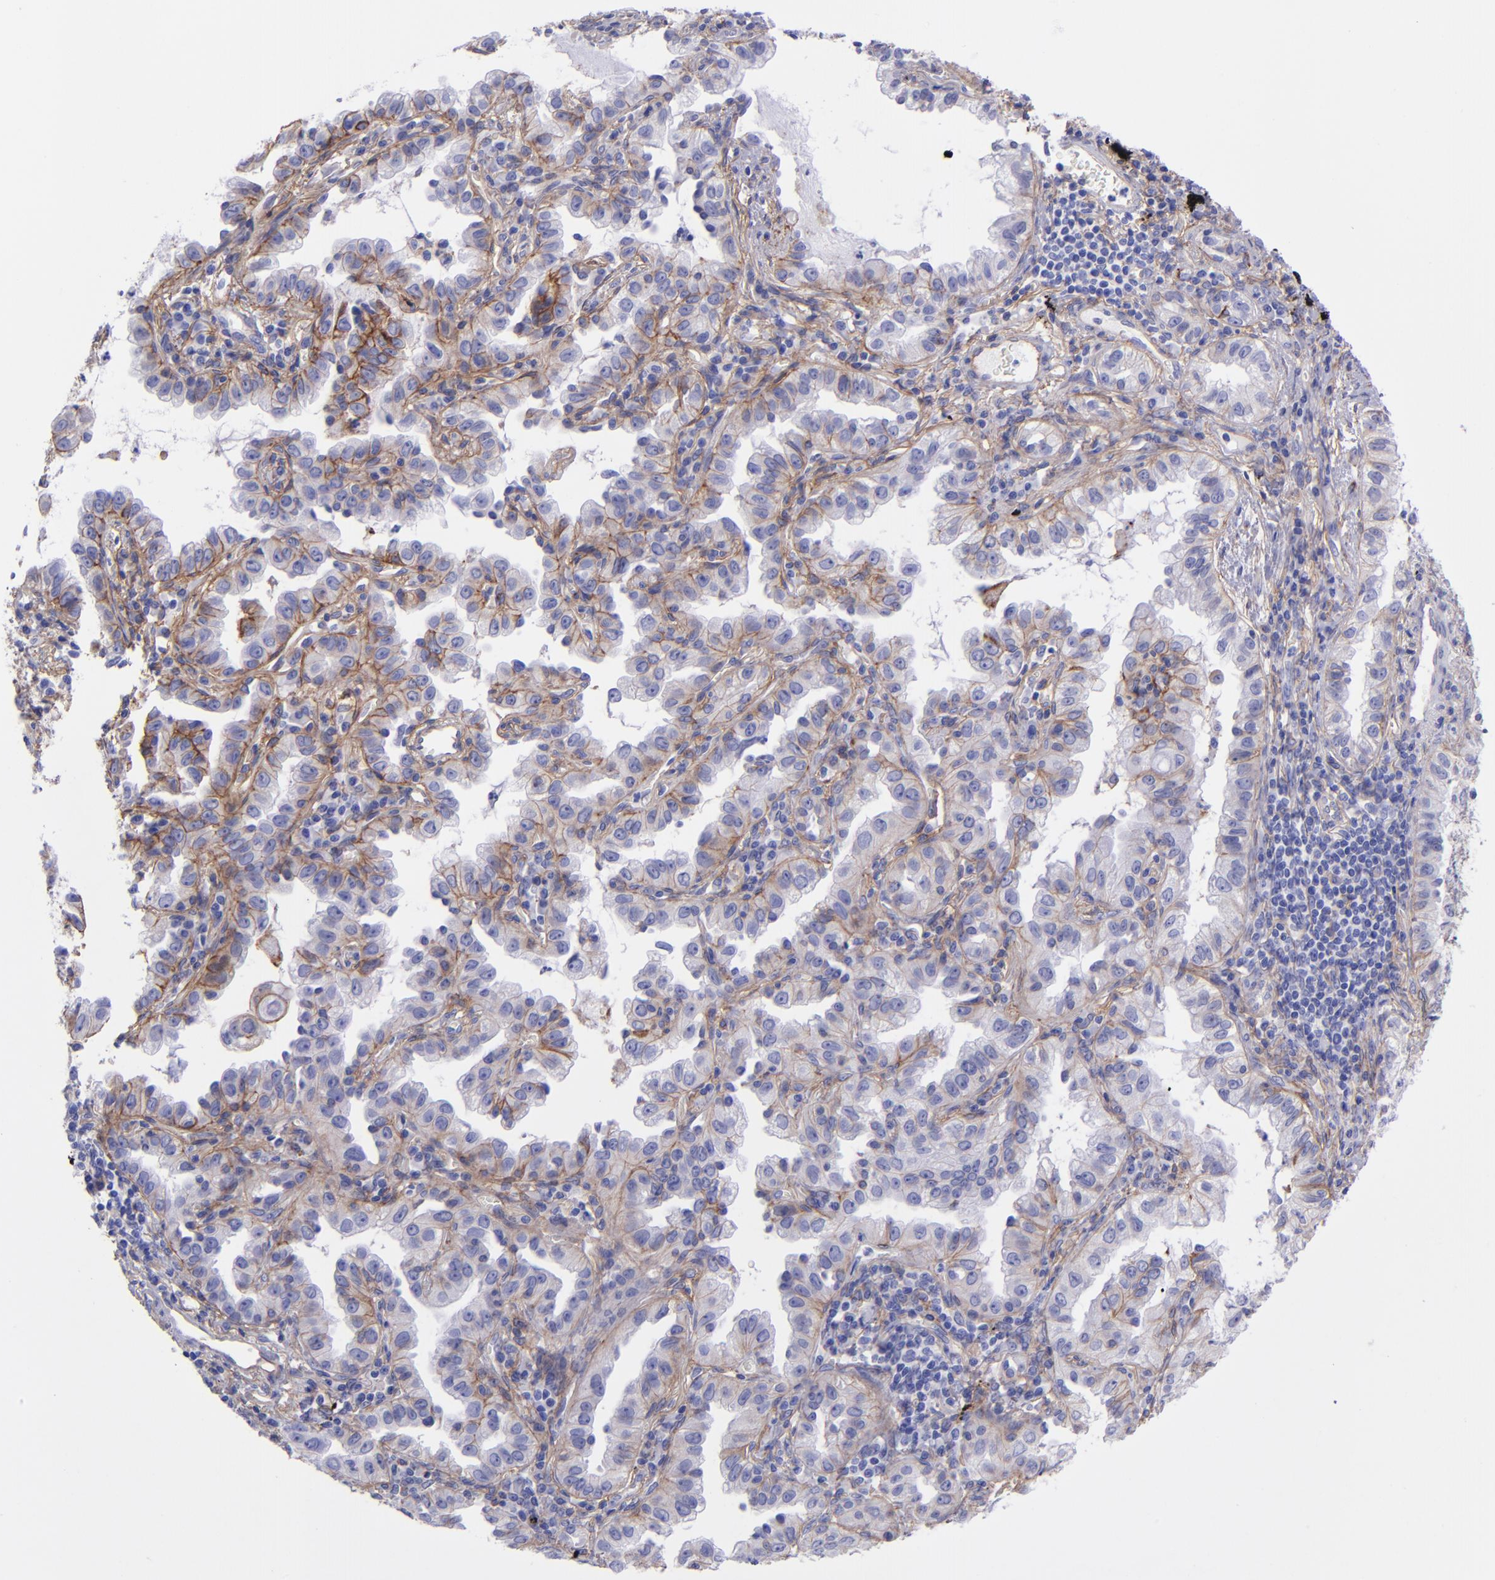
{"staining": {"intensity": "moderate", "quantity": "<25%", "location": "cytoplasmic/membranous"}, "tissue": "lung cancer", "cell_type": "Tumor cells", "image_type": "cancer", "snomed": [{"axis": "morphology", "description": "Adenocarcinoma, NOS"}, {"axis": "topography", "description": "Lung"}], "caption": "The micrograph shows staining of adenocarcinoma (lung), revealing moderate cytoplasmic/membranous protein expression (brown color) within tumor cells.", "gene": "ITGAV", "patient": {"sex": "female", "age": 50}}